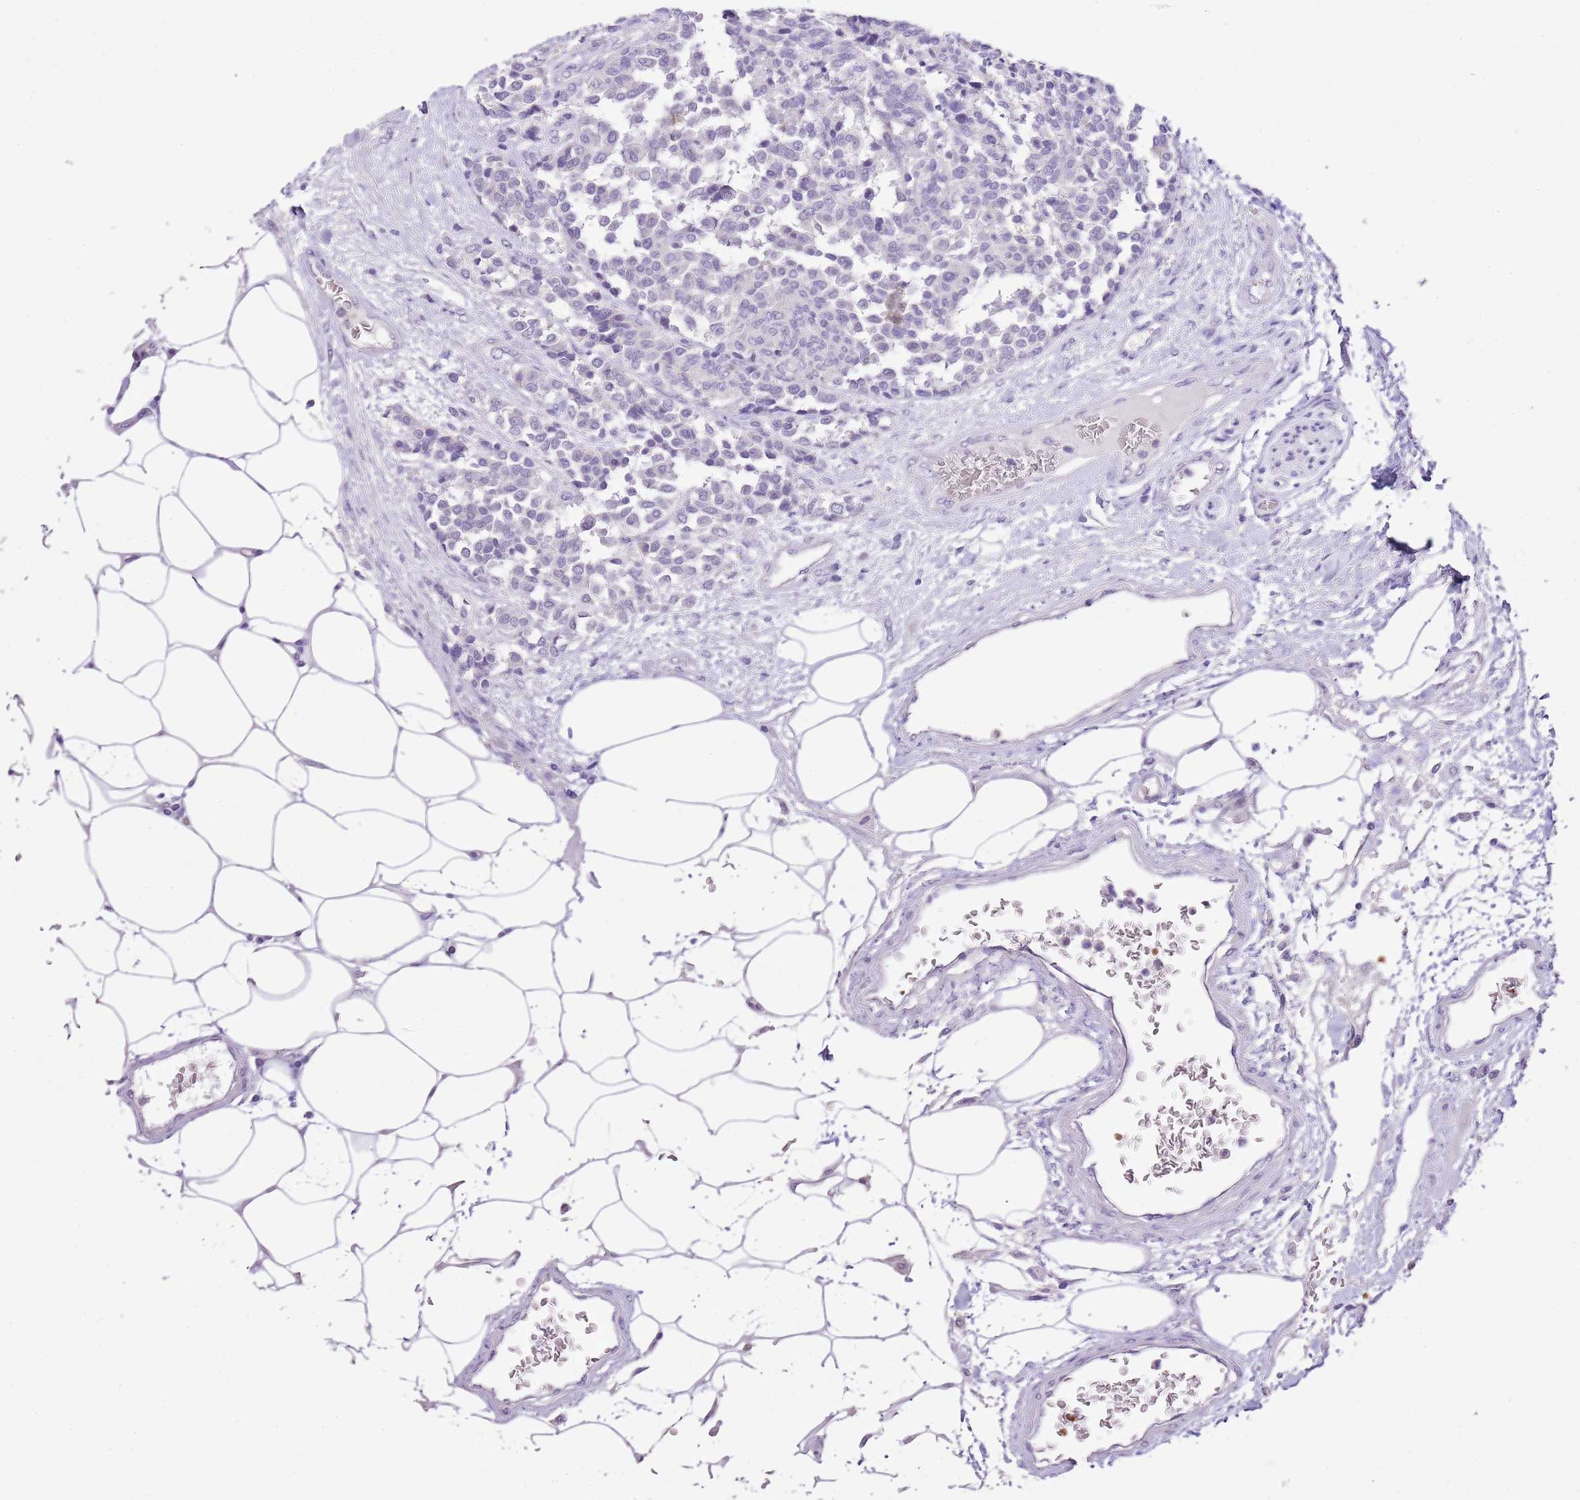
{"staining": {"intensity": "negative", "quantity": "none", "location": "none"}, "tissue": "carcinoid", "cell_type": "Tumor cells", "image_type": "cancer", "snomed": [{"axis": "morphology", "description": "Carcinoid, malignant, NOS"}, {"axis": "topography", "description": "Pancreas"}], "caption": "This is an IHC image of human malignant carcinoid. There is no expression in tumor cells.", "gene": "XPO7", "patient": {"sex": "female", "age": 54}}